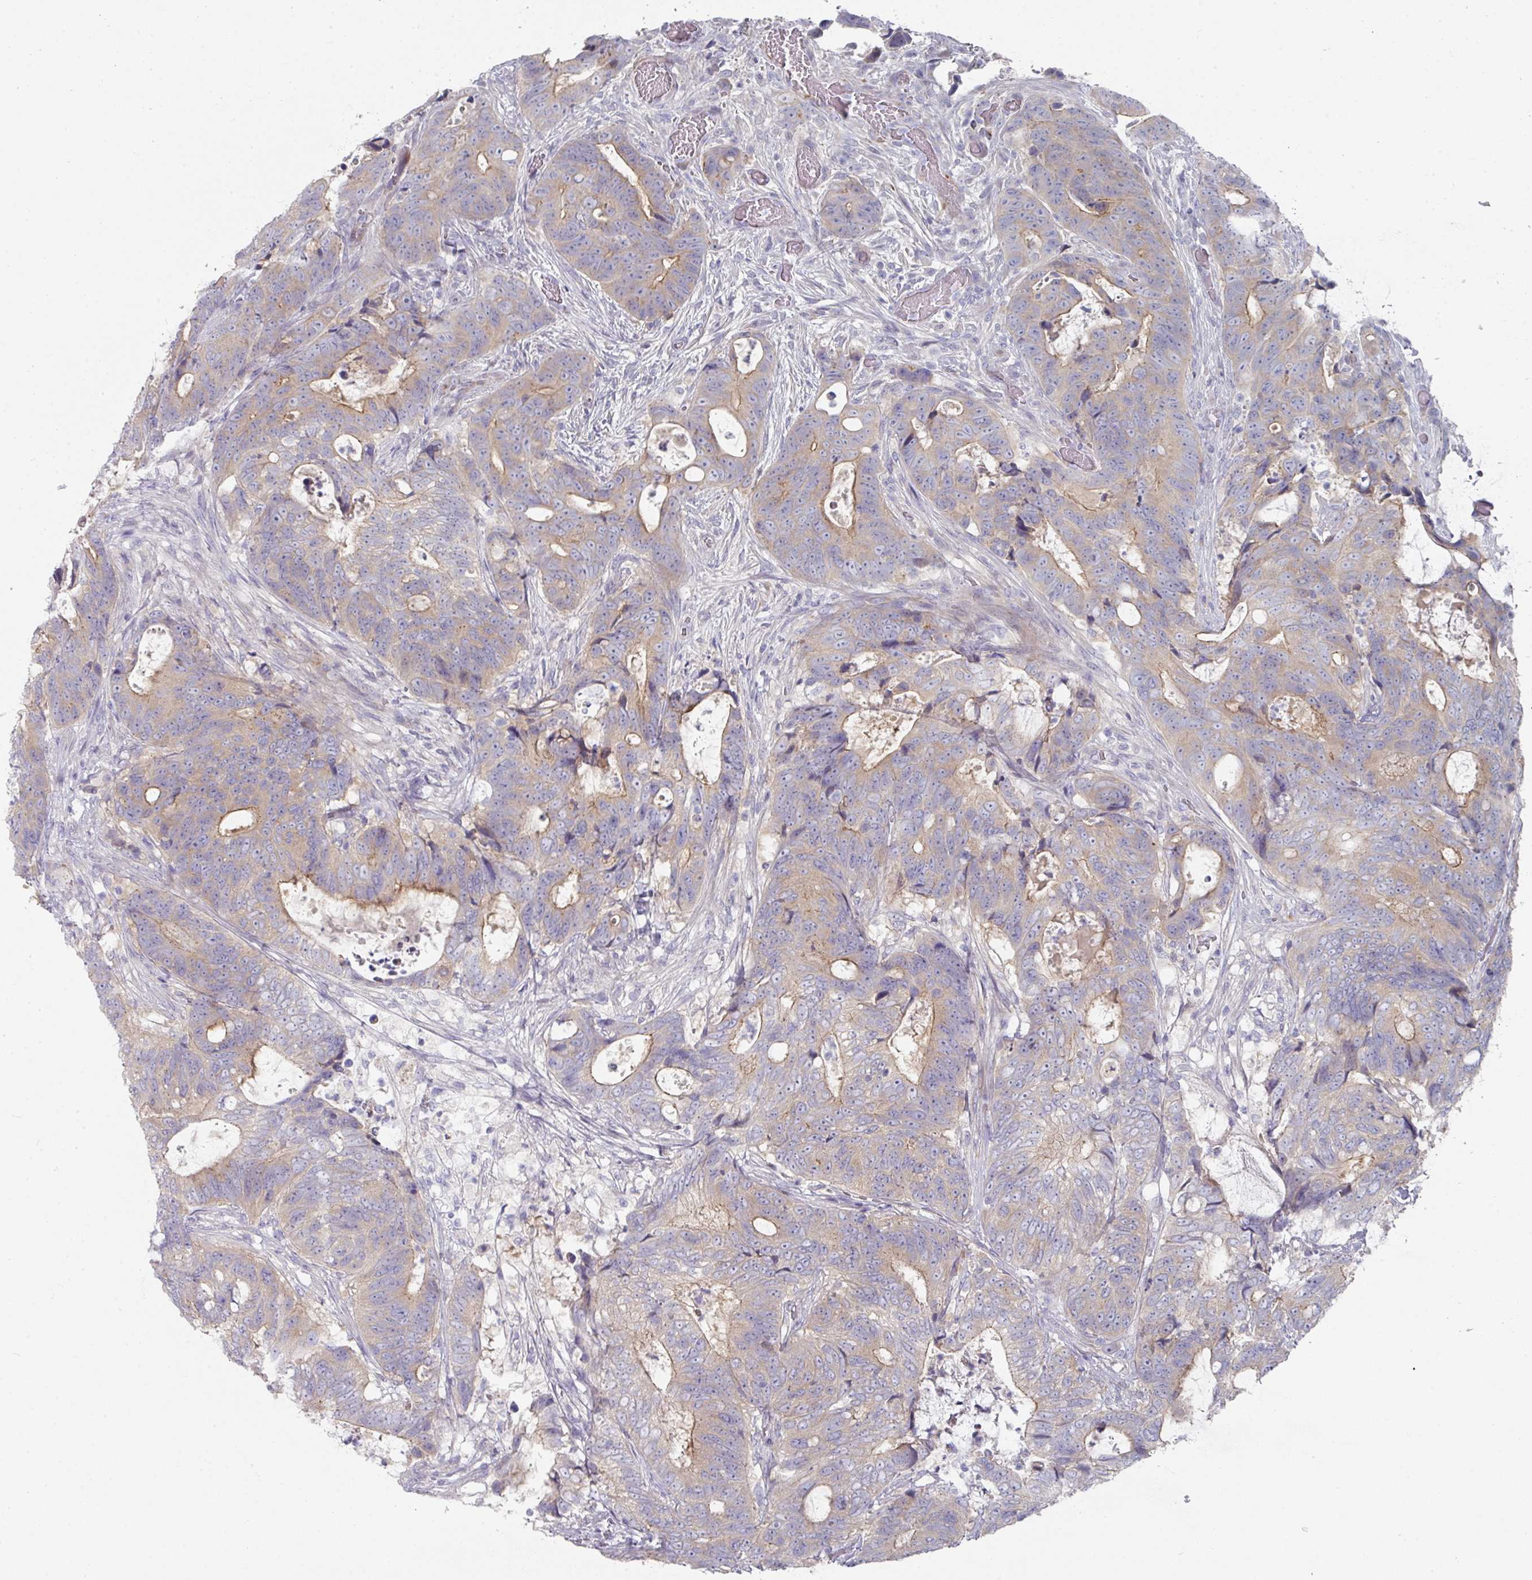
{"staining": {"intensity": "moderate", "quantity": "25%-75%", "location": "cytoplasmic/membranous"}, "tissue": "colorectal cancer", "cell_type": "Tumor cells", "image_type": "cancer", "snomed": [{"axis": "morphology", "description": "Adenocarcinoma, NOS"}, {"axis": "topography", "description": "Colon"}], "caption": "Immunohistochemical staining of human adenocarcinoma (colorectal) shows medium levels of moderate cytoplasmic/membranous expression in approximately 25%-75% of tumor cells.", "gene": "NT5C1A", "patient": {"sex": "female", "age": 82}}